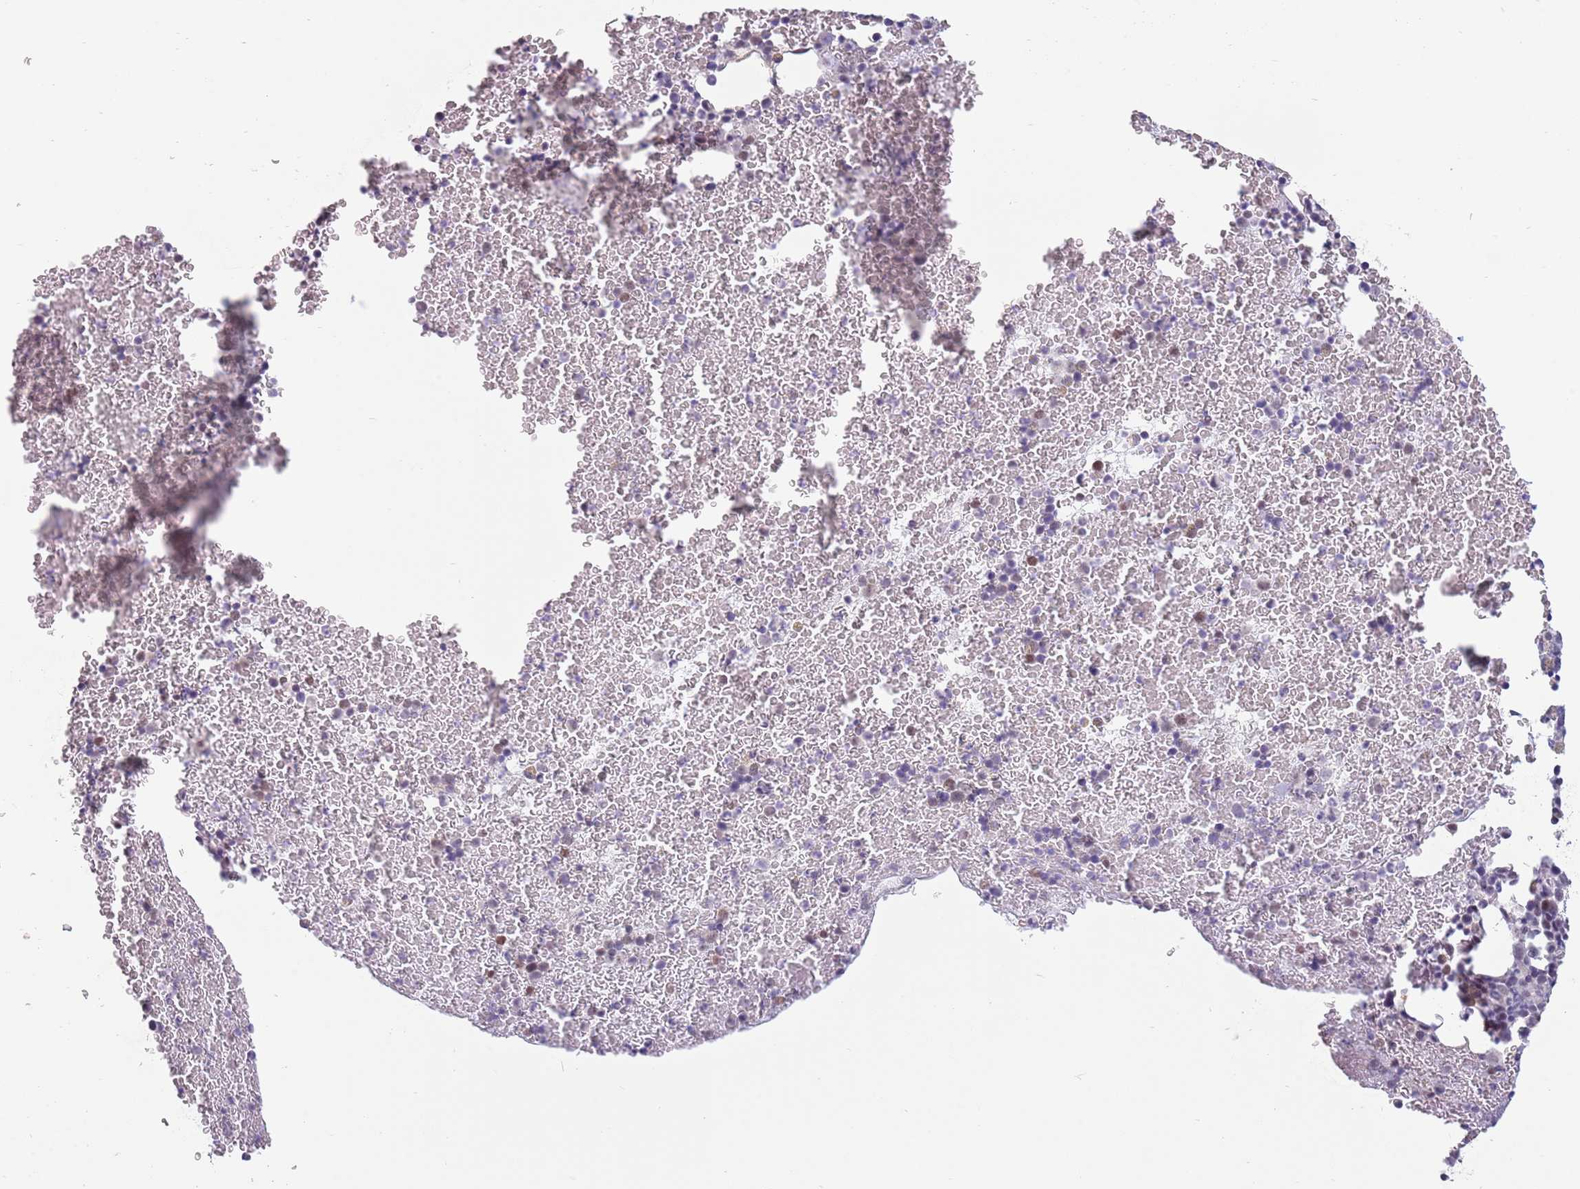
{"staining": {"intensity": "weak", "quantity": "<25%", "location": "nuclear"}, "tissue": "bone marrow", "cell_type": "Hematopoietic cells", "image_type": "normal", "snomed": [{"axis": "morphology", "description": "Normal tissue, NOS"}, {"axis": "topography", "description": "Bone marrow"}], "caption": "Immunohistochemistry (IHC) photomicrograph of benign human bone marrow stained for a protein (brown), which exhibits no staining in hematopoietic cells.", "gene": "ZNF574", "patient": {"sex": "male", "age": 11}}